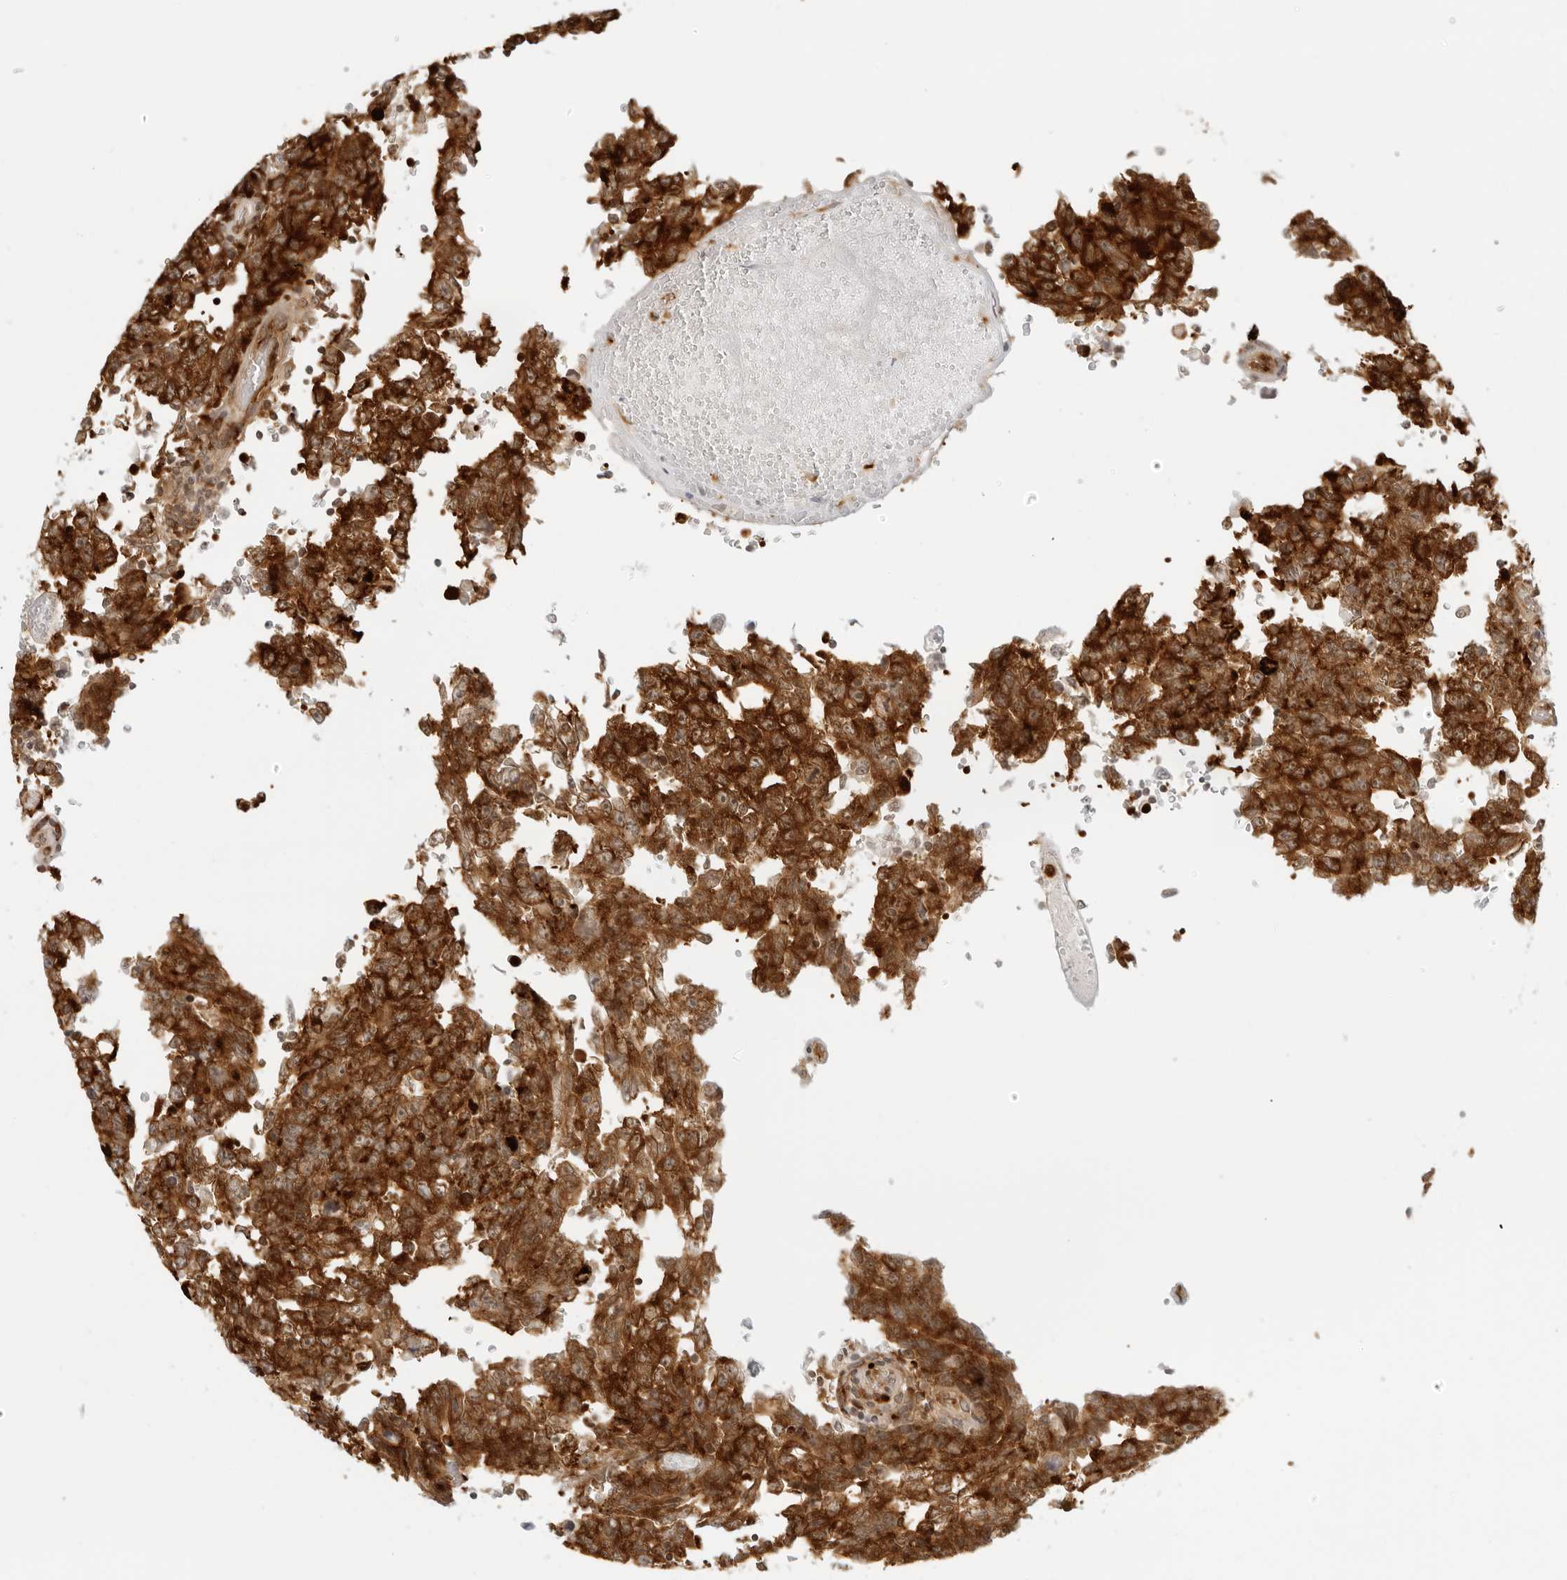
{"staining": {"intensity": "strong", "quantity": ">75%", "location": "cytoplasmic/membranous"}, "tissue": "testis cancer", "cell_type": "Tumor cells", "image_type": "cancer", "snomed": [{"axis": "morphology", "description": "Carcinoma, Embryonal, NOS"}, {"axis": "topography", "description": "Testis"}], "caption": "This is an image of IHC staining of testis cancer, which shows strong positivity in the cytoplasmic/membranous of tumor cells.", "gene": "EIF4G1", "patient": {"sex": "male", "age": 26}}